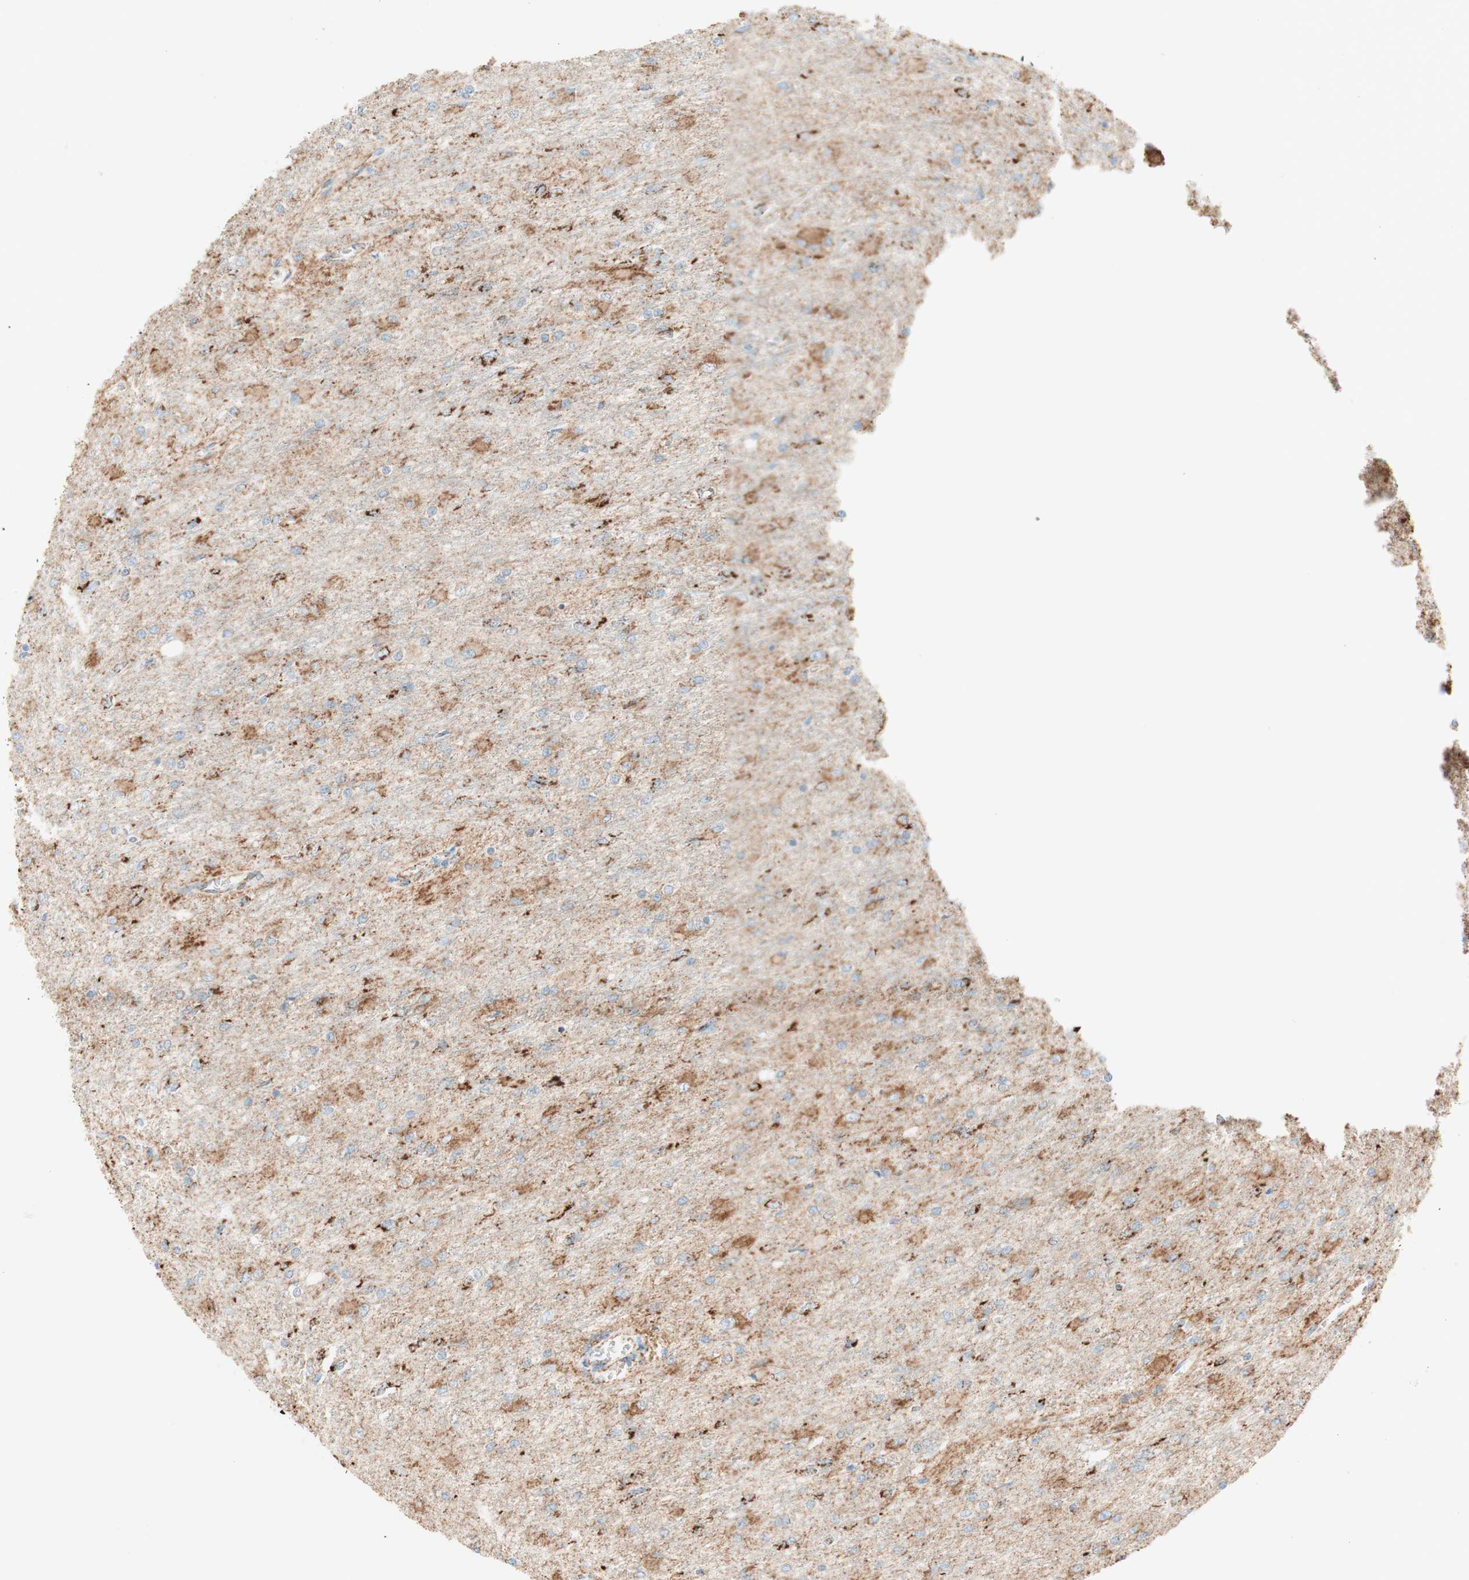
{"staining": {"intensity": "moderate", "quantity": "25%-75%", "location": "cytoplasmic/membranous"}, "tissue": "glioma", "cell_type": "Tumor cells", "image_type": "cancer", "snomed": [{"axis": "morphology", "description": "Glioma, malignant, High grade"}, {"axis": "topography", "description": "Cerebral cortex"}], "caption": "Immunohistochemistry (IHC) image of neoplastic tissue: human glioma stained using immunohistochemistry shows medium levels of moderate protein expression localized specifically in the cytoplasmic/membranous of tumor cells, appearing as a cytoplasmic/membranous brown color.", "gene": "TOMM20", "patient": {"sex": "female", "age": 36}}